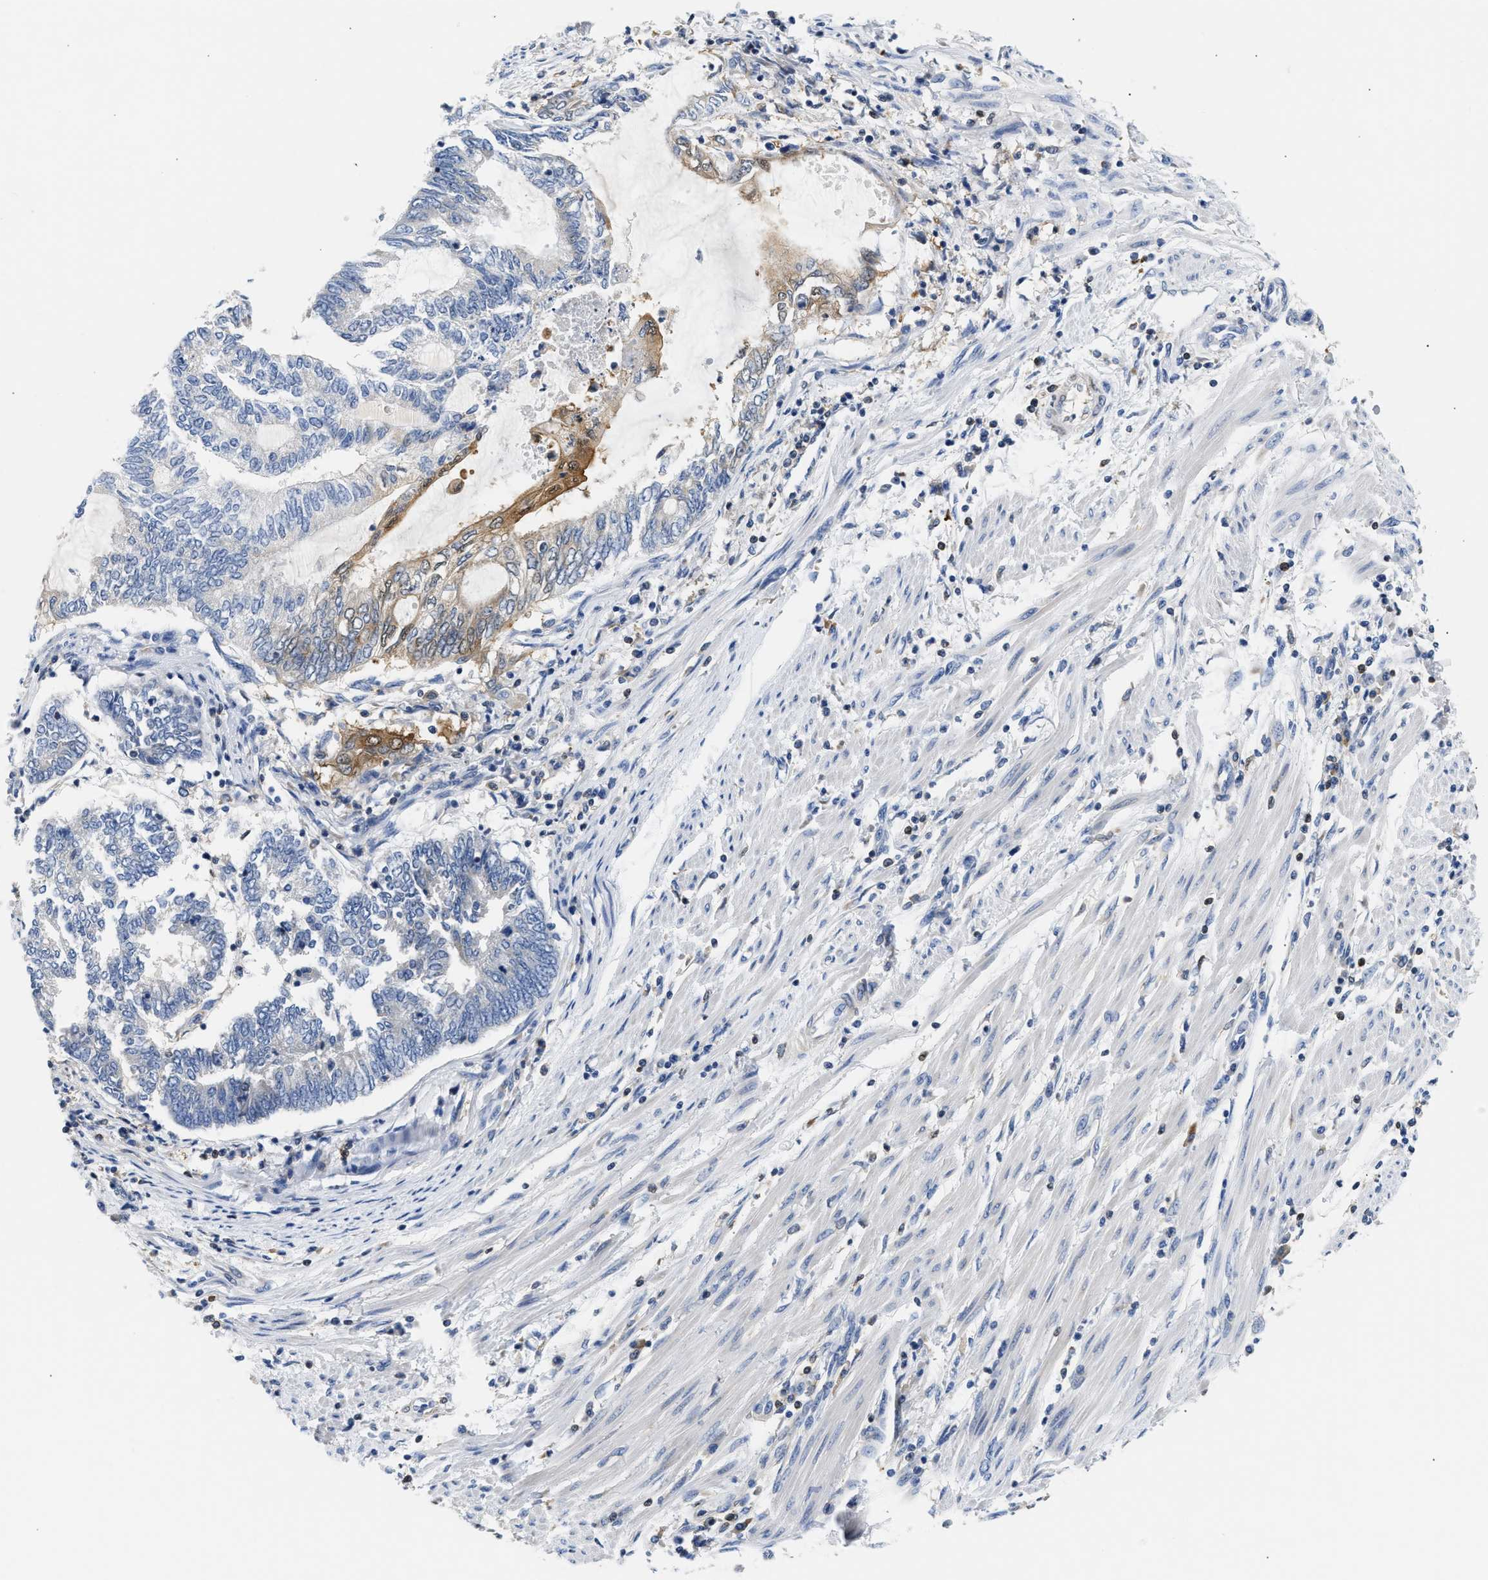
{"staining": {"intensity": "moderate", "quantity": "<25%", "location": "cytoplasmic/membranous"}, "tissue": "endometrial cancer", "cell_type": "Tumor cells", "image_type": "cancer", "snomed": [{"axis": "morphology", "description": "Adenocarcinoma, NOS"}, {"axis": "topography", "description": "Uterus"}, {"axis": "topography", "description": "Endometrium"}], "caption": "Immunohistochemical staining of endometrial adenocarcinoma displays low levels of moderate cytoplasmic/membranous protein staining in about <25% of tumor cells. Ihc stains the protein of interest in brown and the nuclei are stained blue.", "gene": "SLIT2", "patient": {"sex": "female", "age": 70}}